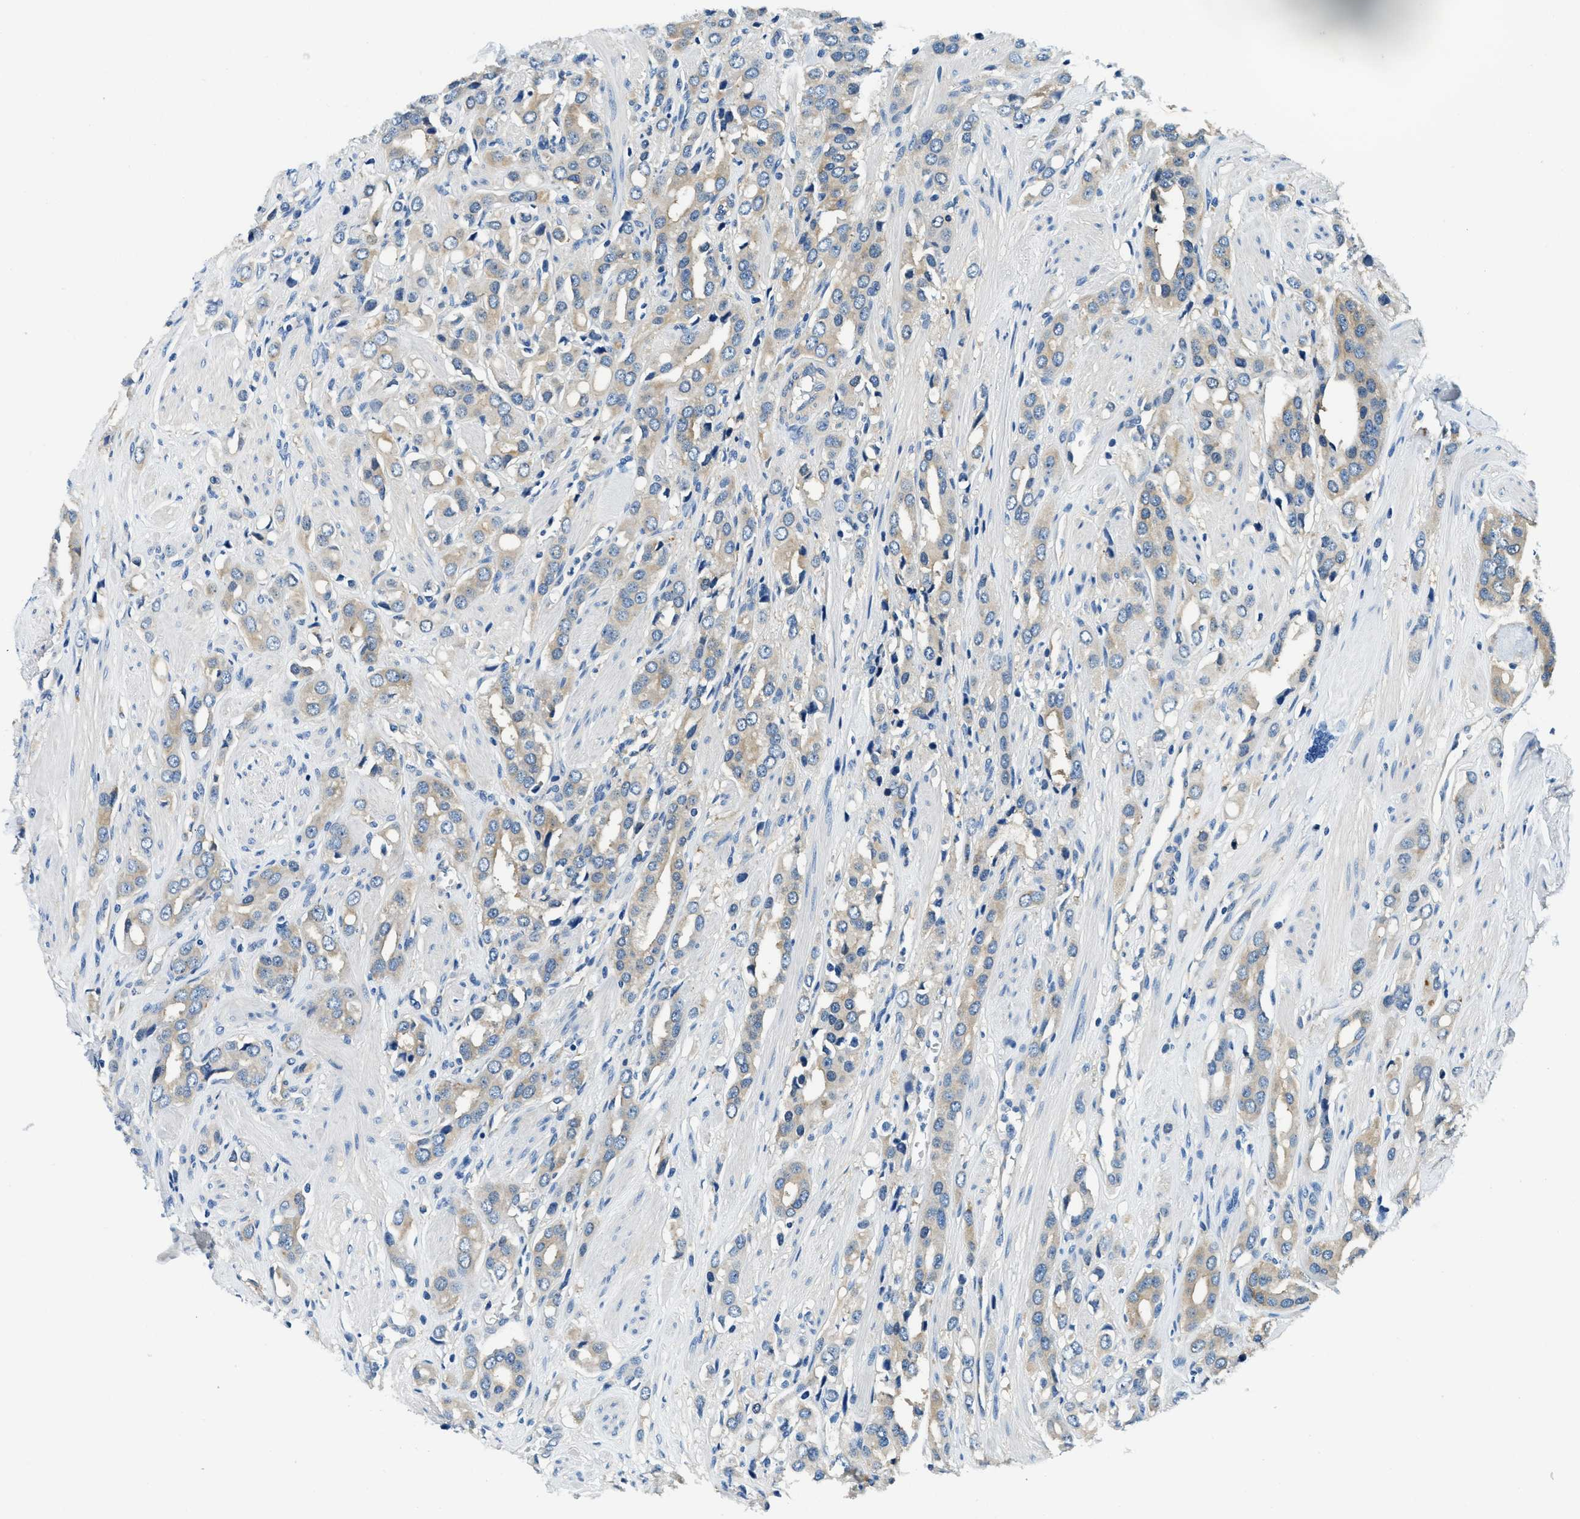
{"staining": {"intensity": "moderate", "quantity": ">75%", "location": "cytoplasmic/membranous"}, "tissue": "prostate cancer", "cell_type": "Tumor cells", "image_type": "cancer", "snomed": [{"axis": "morphology", "description": "Adenocarcinoma, High grade"}, {"axis": "topography", "description": "Prostate"}], "caption": "High-magnification brightfield microscopy of prostate cancer (high-grade adenocarcinoma) stained with DAB (3,3'-diaminobenzidine) (brown) and counterstained with hematoxylin (blue). tumor cells exhibit moderate cytoplasmic/membranous expression is appreciated in about>75% of cells.", "gene": "TWF1", "patient": {"sex": "male", "age": 52}}